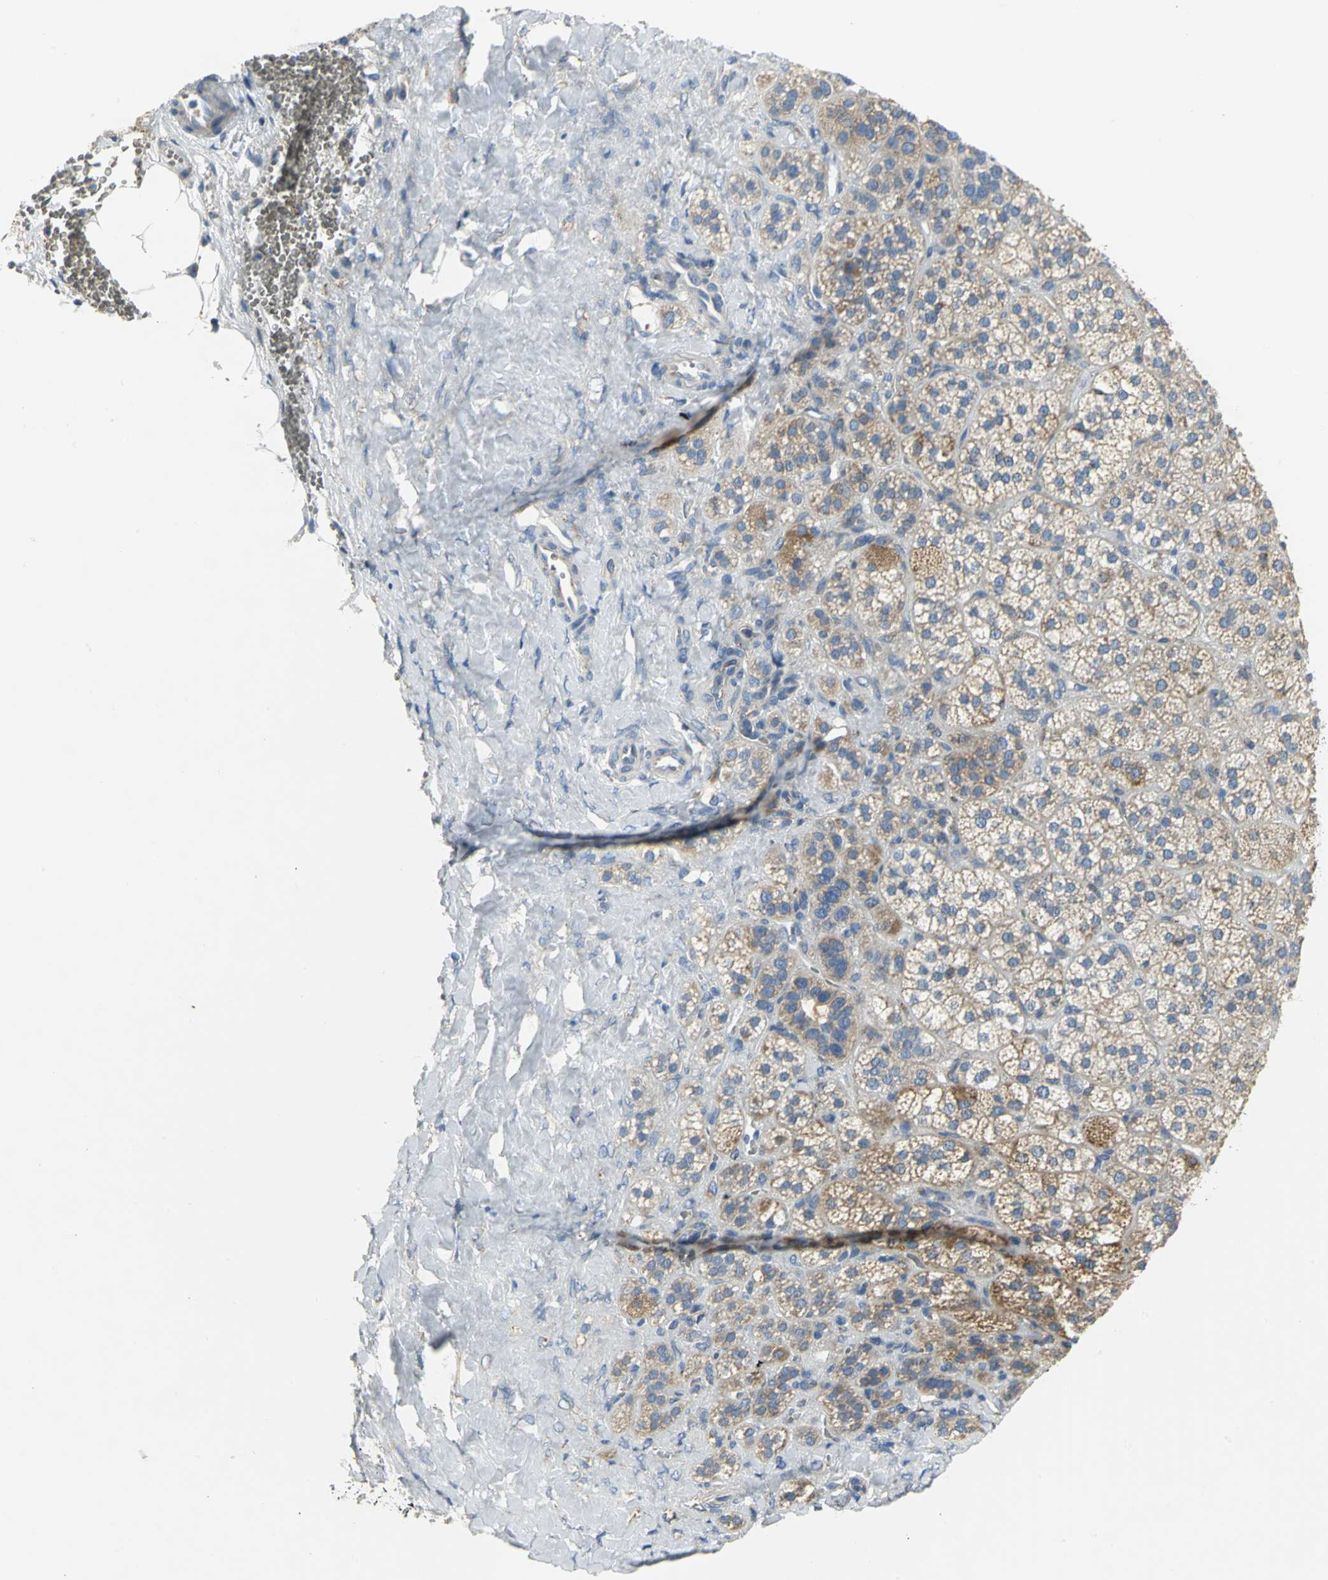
{"staining": {"intensity": "moderate", "quantity": ">75%", "location": "cytoplasmic/membranous"}, "tissue": "adrenal gland", "cell_type": "Glandular cells", "image_type": "normal", "snomed": [{"axis": "morphology", "description": "Normal tissue, NOS"}, {"axis": "topography", "description": "Adrenal gland"}], "caption": "A high-resolution photomicrograph shows immunohistochemistry staining of benign adrenal gland, which displays moderate cytoplasmic/membranous positivity in about >75% of glandular cells.", "gene": "TULP4", "patient": {"sex": "female", "age": 71}}